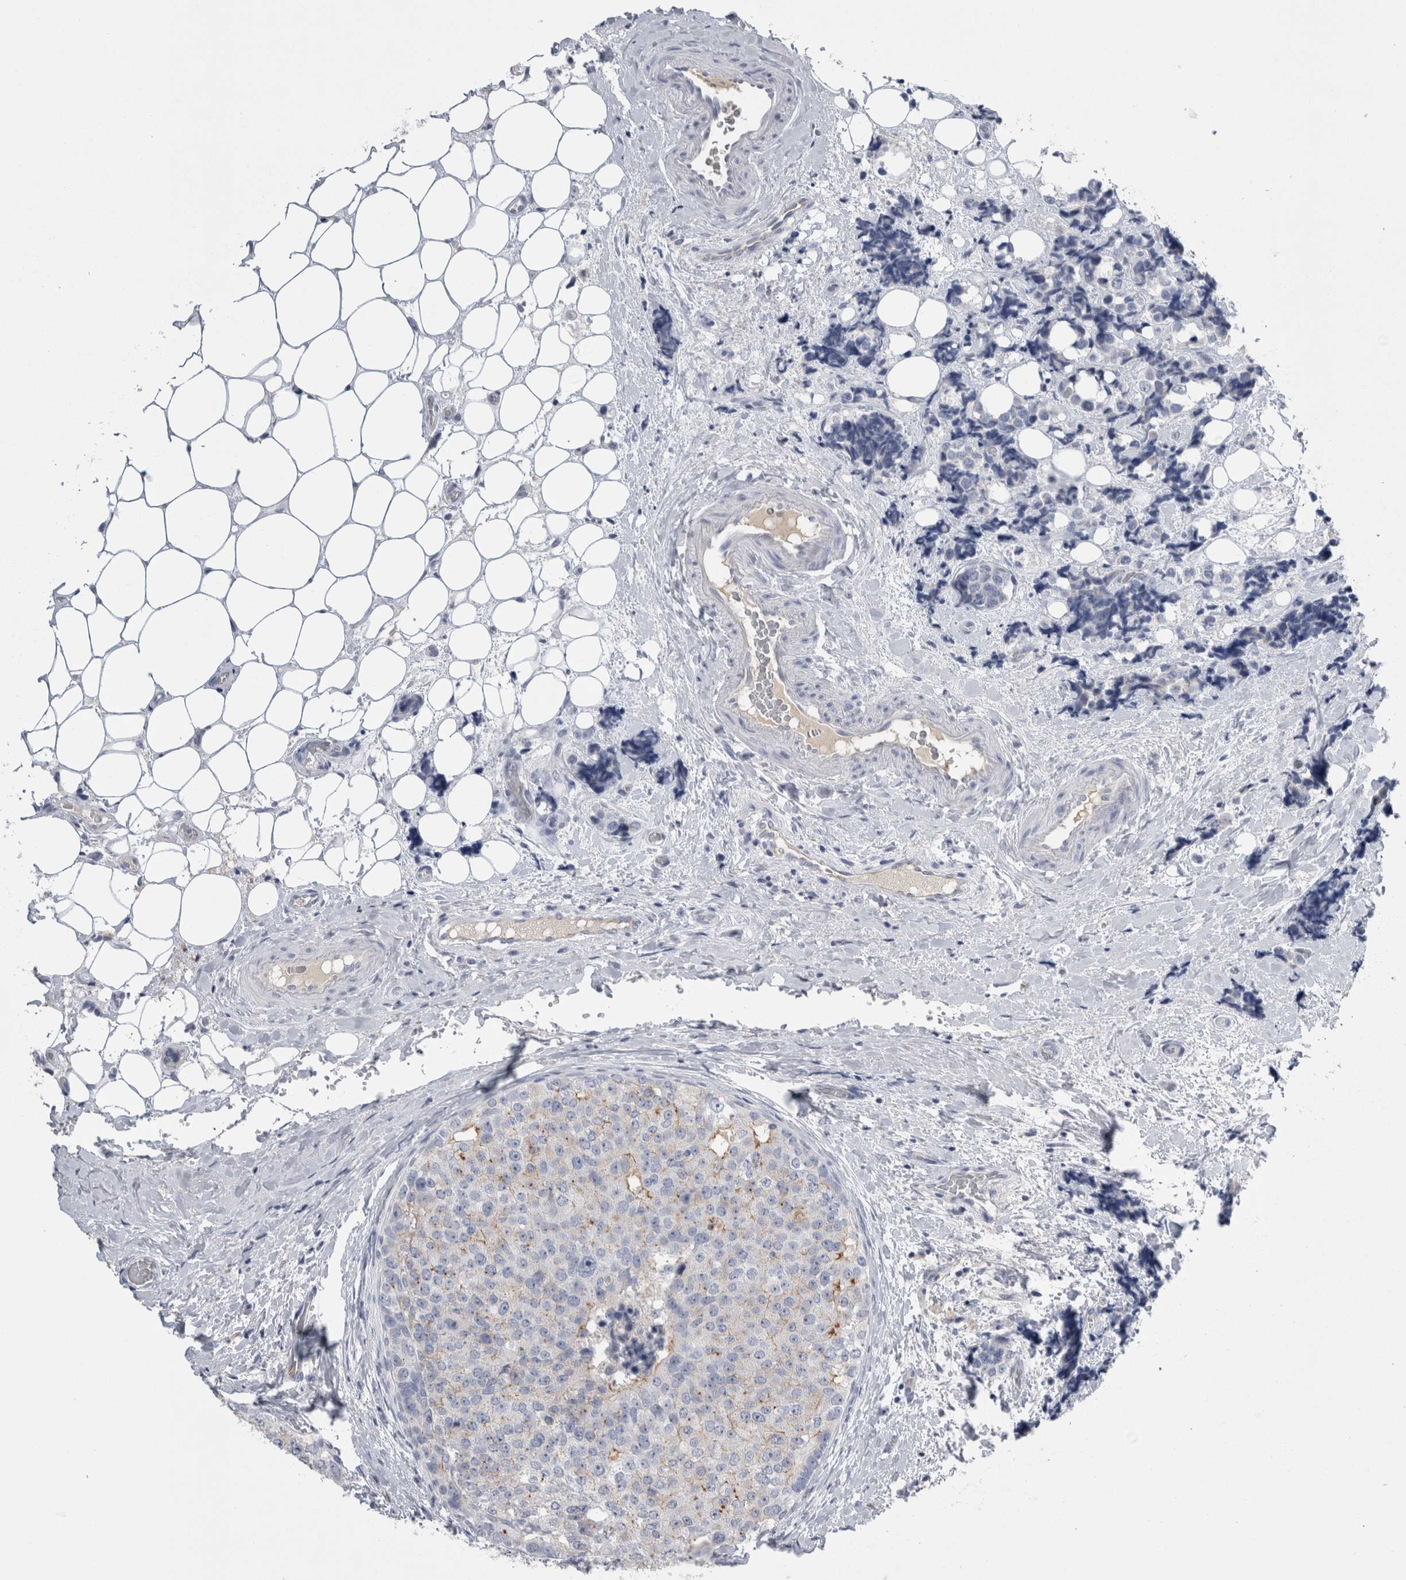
{"staining": {"intensity": "weak", "quantity": "<25%", "location": "cytoplasmic/membranous"}, "tissue": "breast cancer", "cell_type": "Tumor cells", "image_type": "cancer", "snomed": [{"axis": "morphology", "description": "Normal tissue, NOS"}, {"axis": "morphology", "description": "Duct carcinoma"}, {"axis": "topography", "description": "Breast"}], "caption": "This is an IHC micrograph of human breast invasive ductal carcinoma. There is no positivity in tumor cells.", "gene": "REG1A", "patient": {"sex": "female", "age": 43}}